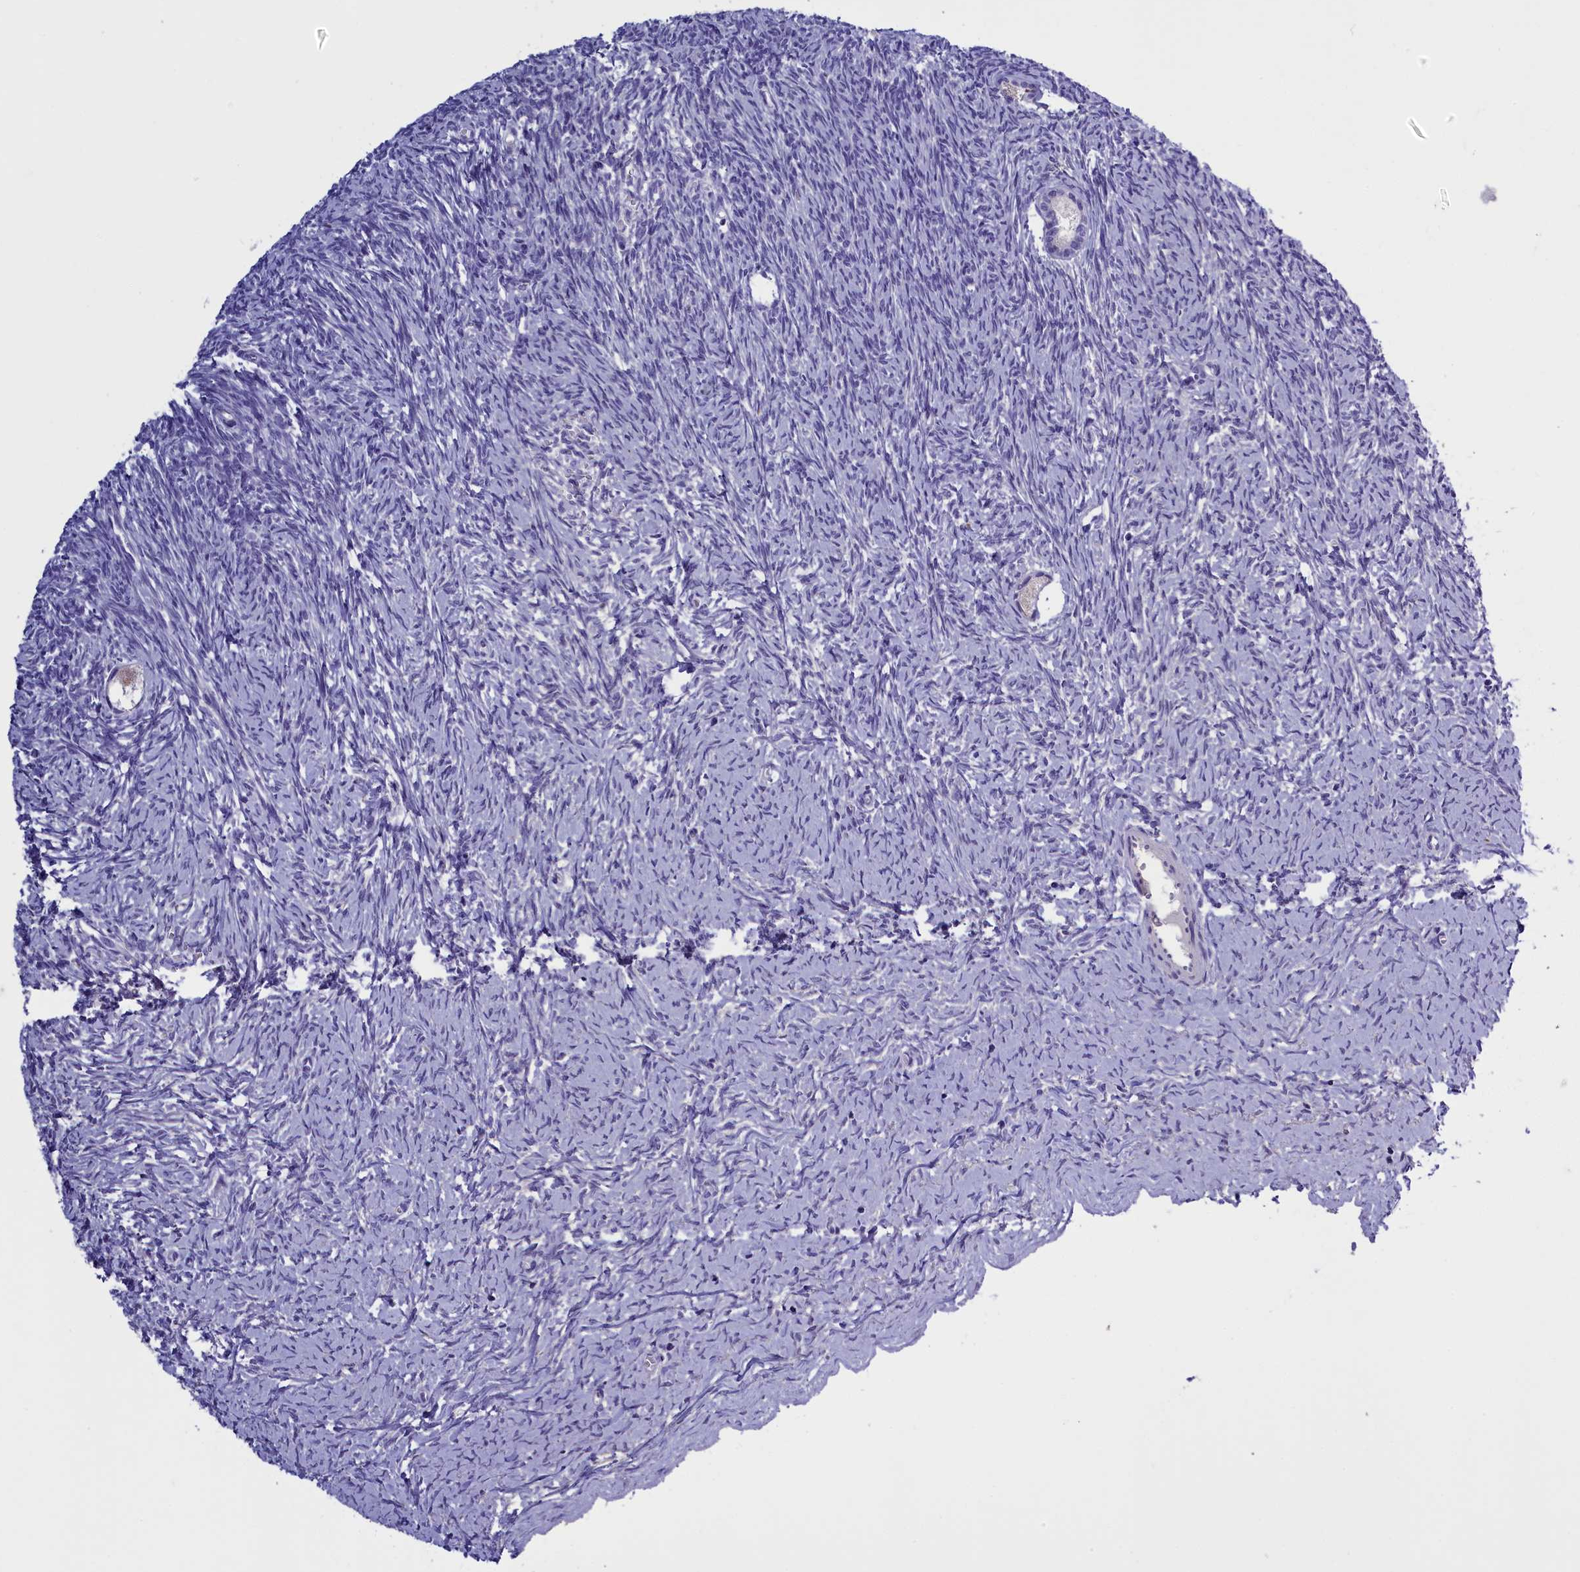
{"staining": {"intensity": "negative", "quantity": "none", "location": "none"}, "tissue": "ovary", "cell_type": "Follicle cells", "image_type": "normal", "snomed": [{"axis": "morphology", "description": "Normal tissue, NOS"}, {"axis": "topography", "description": "Ovary"}], "caption": "The micrograph displays no staining of follicle cells in normal ovary. The staining is performed using DAB brown chromogen with nuclei counter-stained in using hematoxylin.", "gene": "RTTN", "patient": {"sex": "female", "age": 39}}